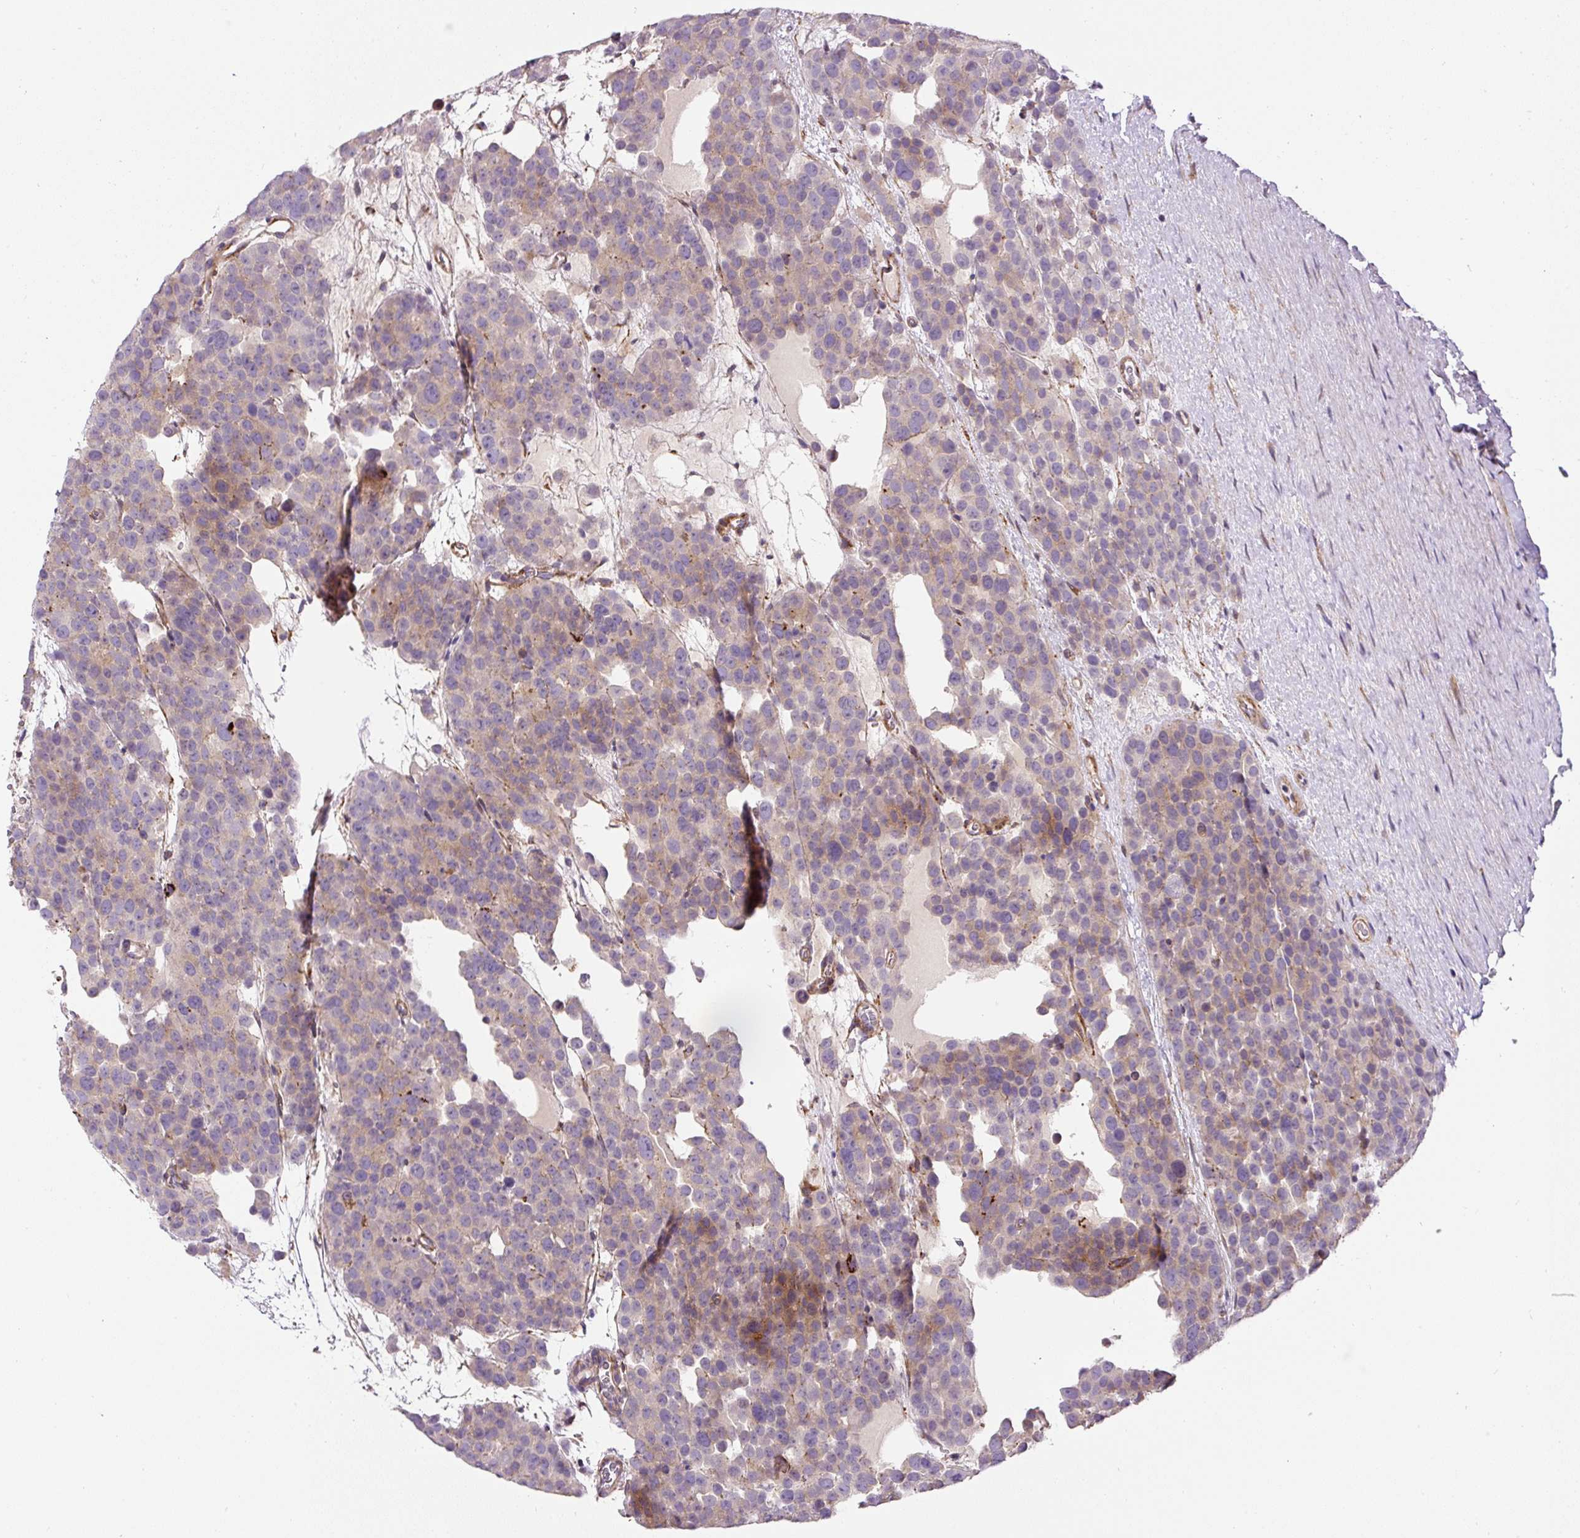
{"staining": {"intensity": "weak", "quantity": "25%-75%", "location": "cytoplasmic/membranous"}, "tissue": "testis cancer", "cell_type": "Tumor cells", "image_type": "cancer", "snomed": [{"axis": "morphology", "description": "Seminoma, NOS"}, {"axis": "topography", "description": "Testis"}], "caption": "An immunohistochemistry (IHC) image of tumor tissue is shown. Protein staining in brown highlights weak cytoplasmic/membranous positivity in testis cancer (seminoma) within tumor cells. Using DAB (3,3'-diaminobenzidine) (brown) and hematoxylin (blue) stains, captured at high magnification using brightfield microscopy.", "gene": "RNF170", "patient": {"sex": "male", "age": 71}}